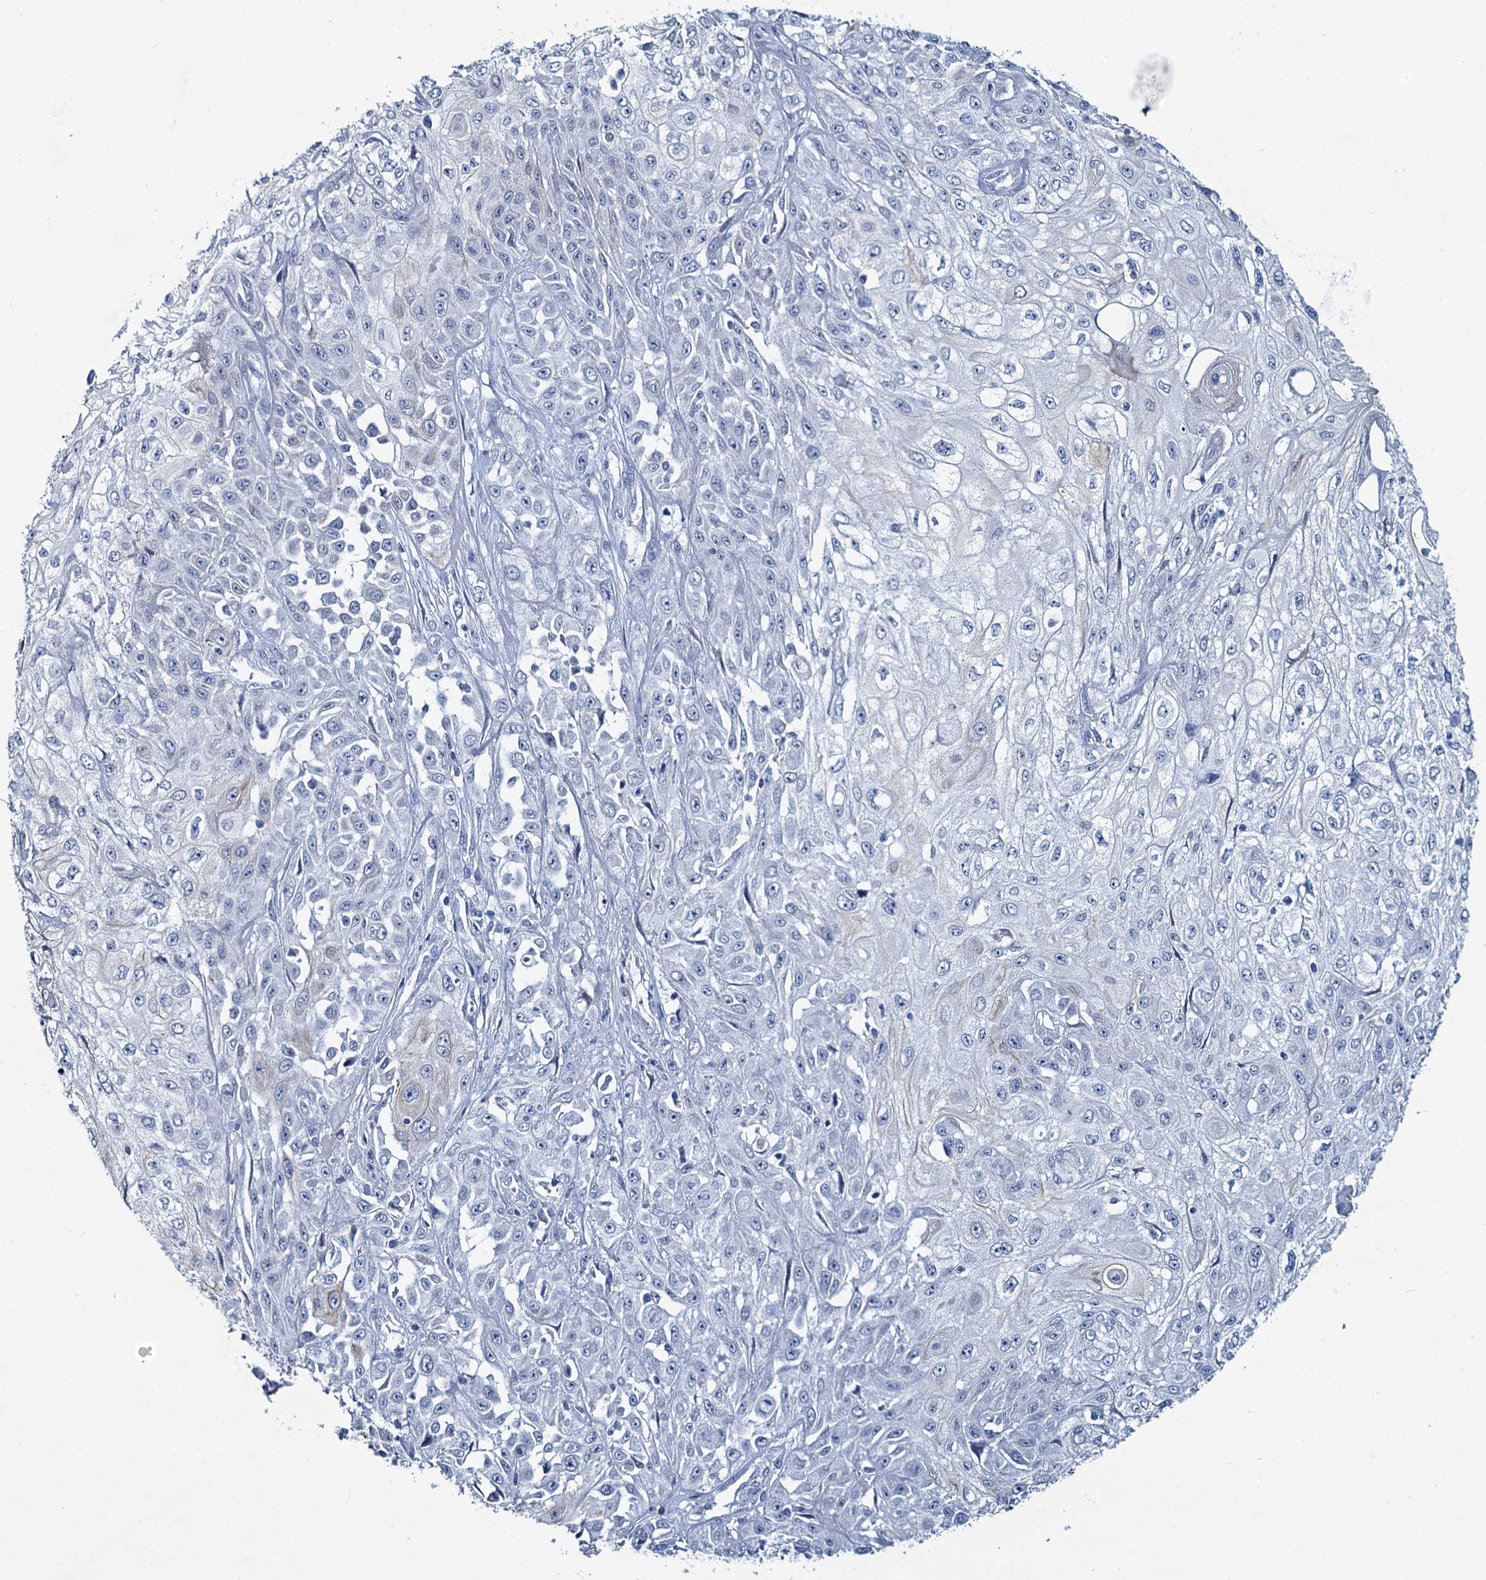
{"staining": {"intensity": "negative", "quantity": "none", "location": "none"}, "tissue": "skin cancer", "cell_type": "Tumor cells", "image_type": "cancer", "snomed": [{"axis": "morphology", "description": "Squamous cell carcinoma, NOS"}, {"axis": "morphology", "description": "Squamous cell carcinoma, metastatic, NOS"}, {"axis": "topography", "description": "Skin"}, {"axis": "topography", "description": "Lymph node"}], "caption": "An IHC histopathology image of skin cancer is shown. There is no staining in tumor cells of skin cancer. (Stains: DAB (3,3'-diaminobenzidine) IHC with hematoxylin counter stain, Microscopy: brightfield microscopy at high magnification).", "gene": "TOX3", "patient": {"sex": "male", "age": 75}}